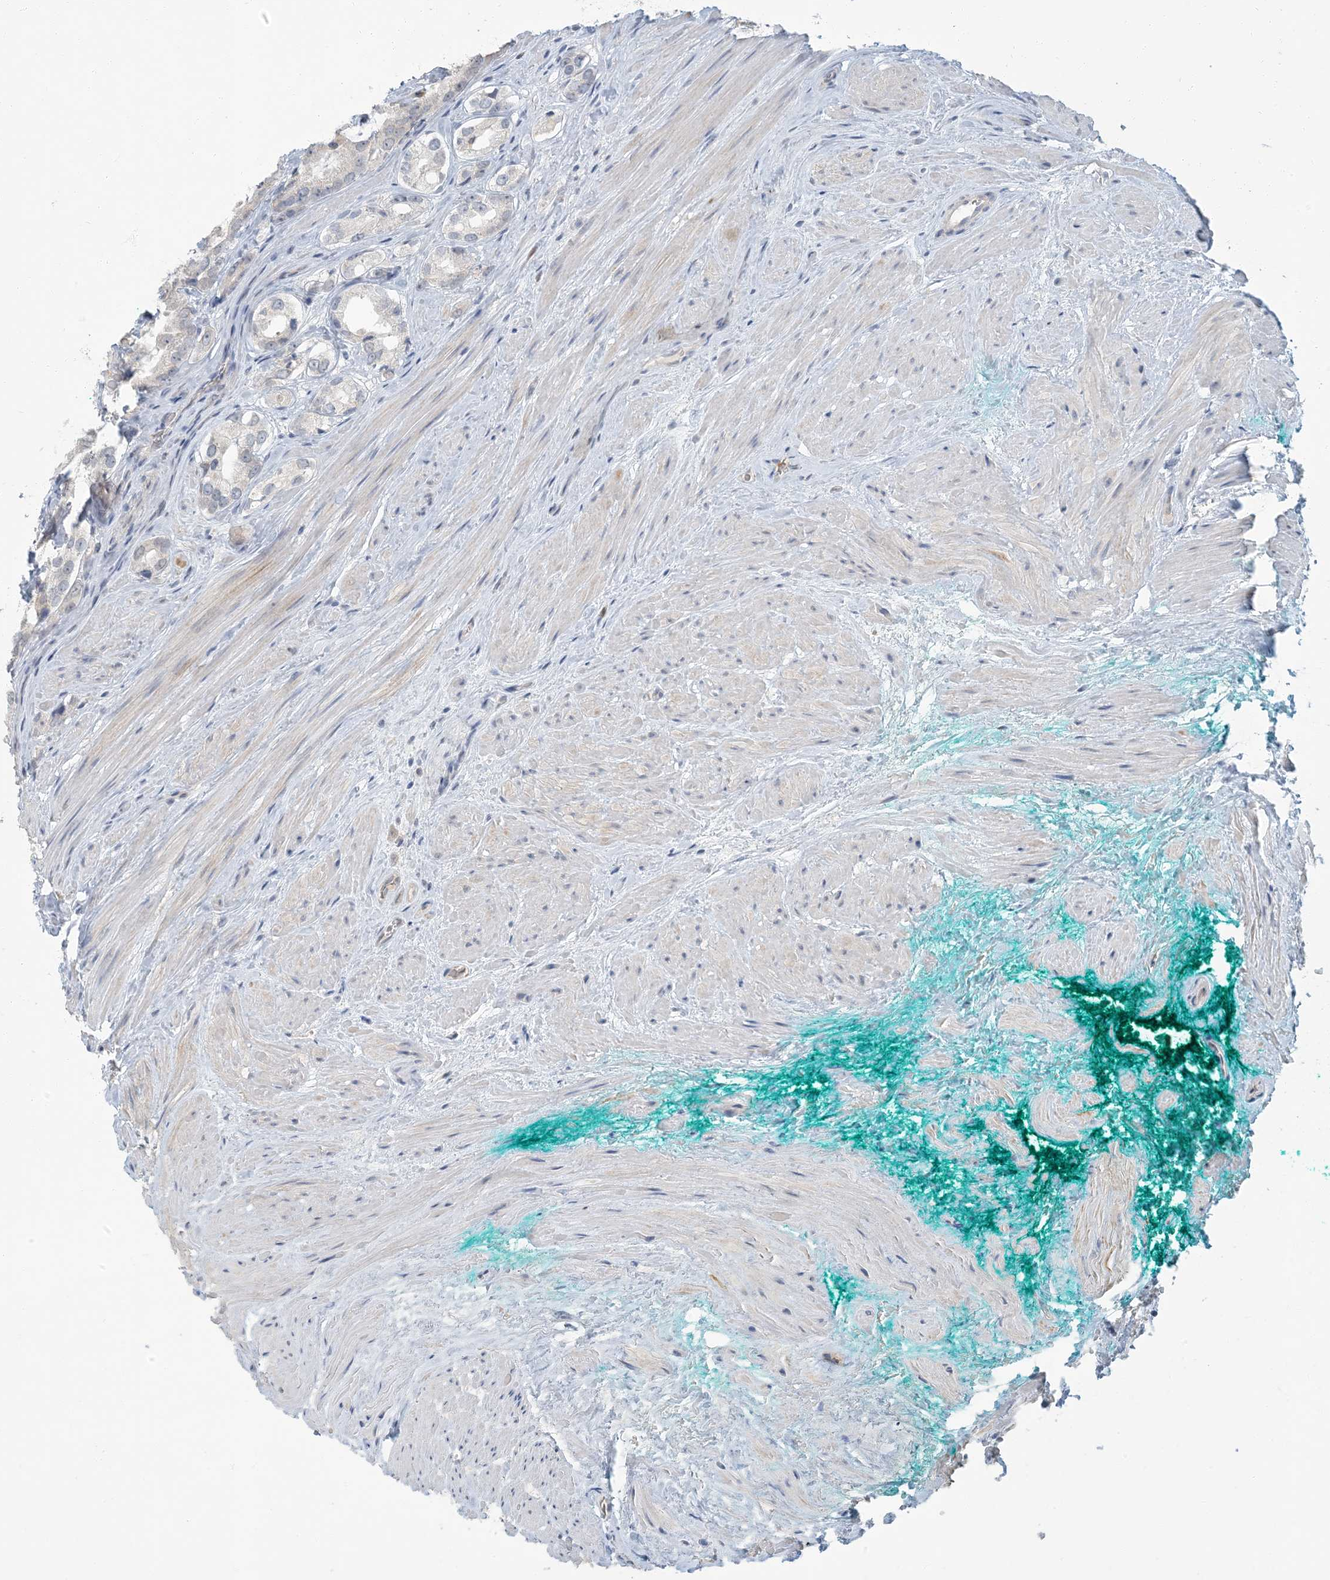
{"staining": {"intensity": "negative", "quantity": "none", "location": "none"}, "tissue": "prostate cancer", "cell_type": "Tumor cells", "image_type": "cancer", "snomed": [{"axis": "morphology", "description": "Adenocarcinoma, Low grade"}, {"axis": "topography", "description": "Prostate"}], "caption": "Tumor cells show no significant positivity in prostate low-grade adenocarcinoma.", "gene": "EPHA4", "patient": {"sex": "male", "age": 54}}